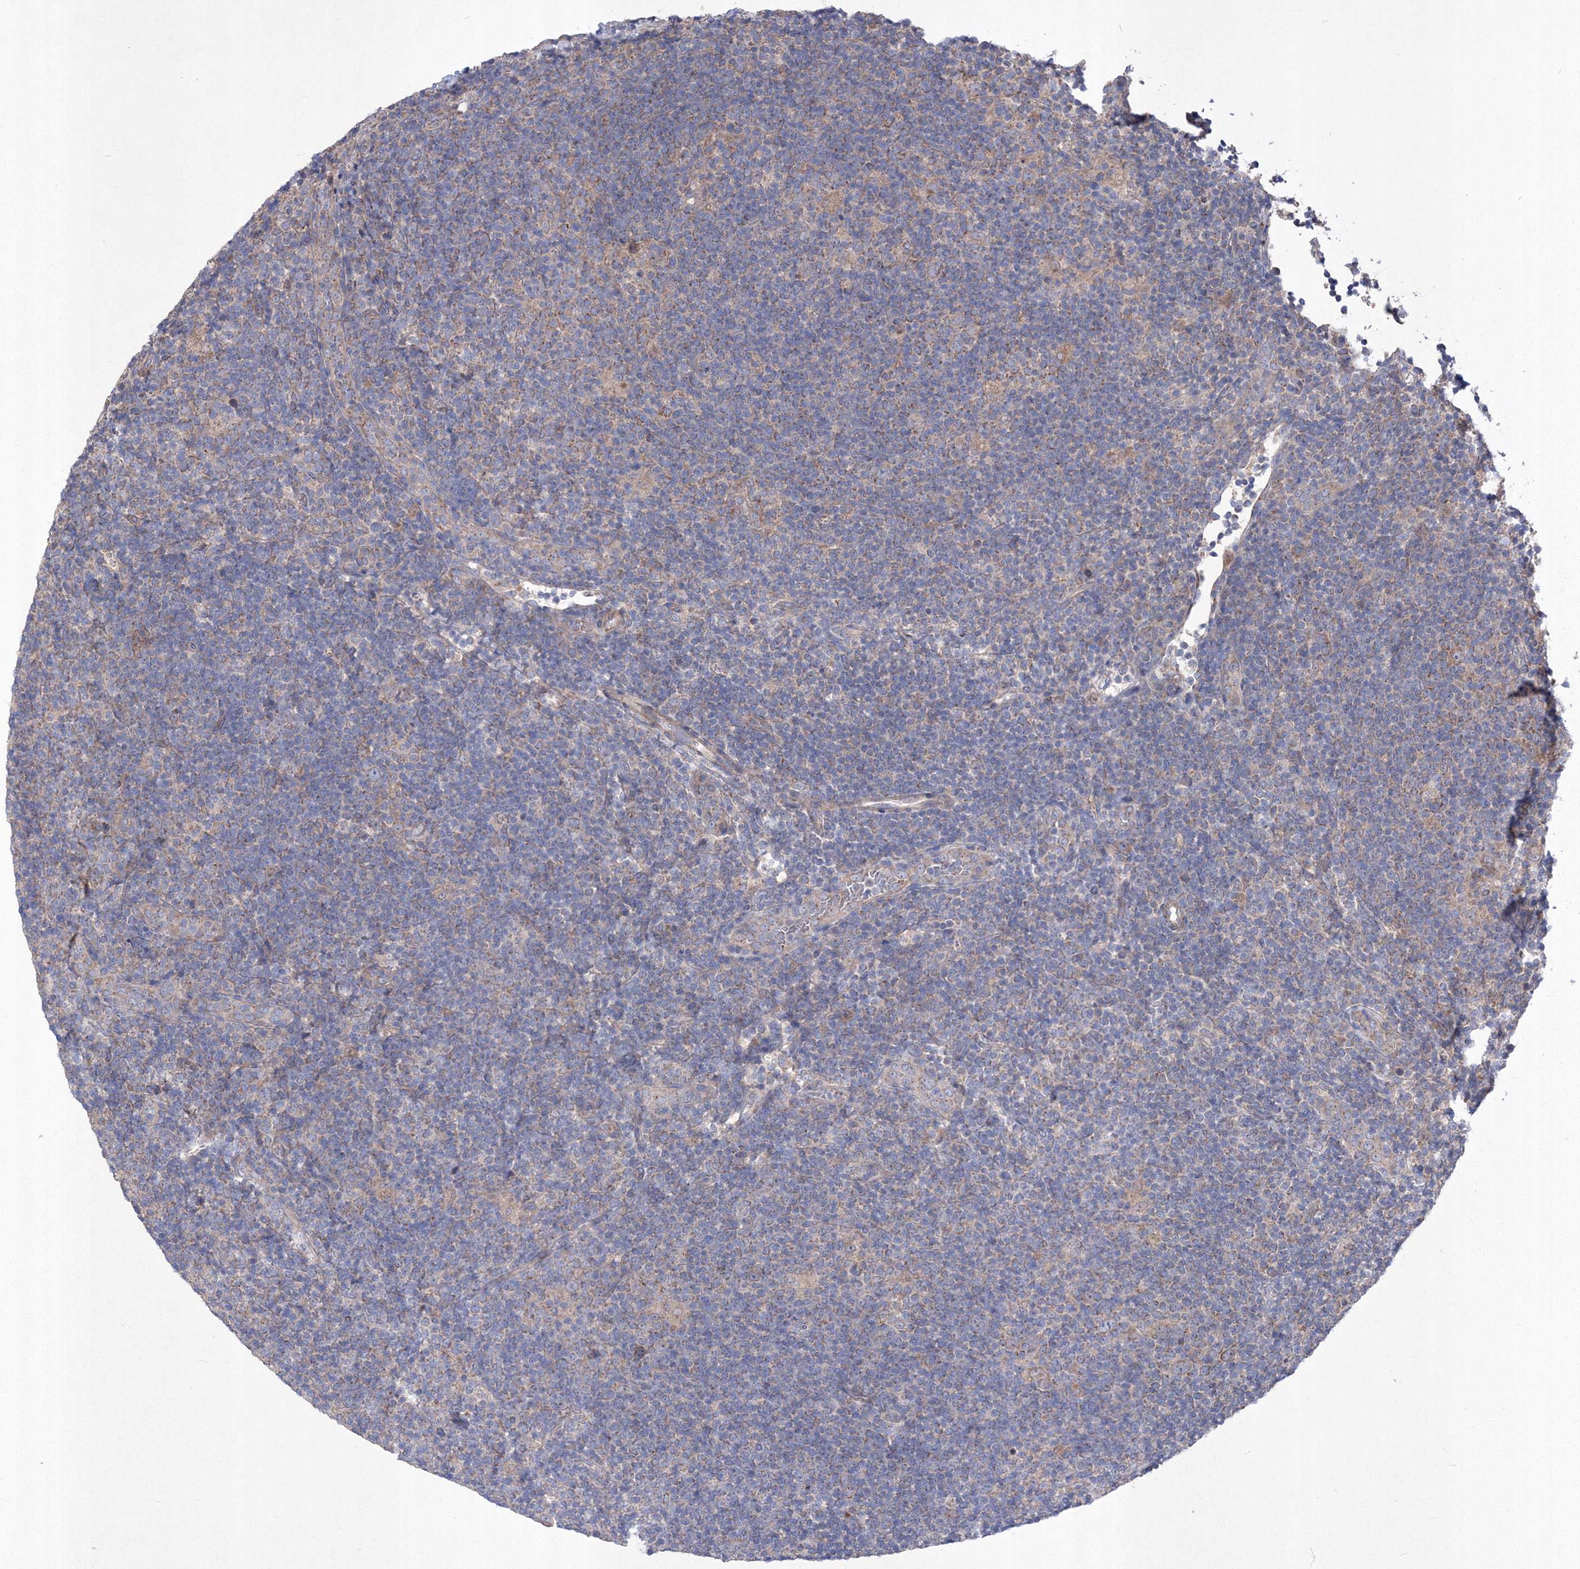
{"staining": {"intensity": "negative", "quantity": "none", "location": "none"}, "tissue": "lymphoma", "cell_type": "Tumor cells", "image_type": "cancer", "snomed": [{"axis": "morphology", "description": "Hodgkin's disease, NOS"}, {"axis": "topography", "description": "Lymph node"}], "caption": "Photomicrograph shows no protein positivity in tumor cells of lymphoma tissue.", "gene": "MTRF1L", "patient": {"sex": "female", "age": 57}}